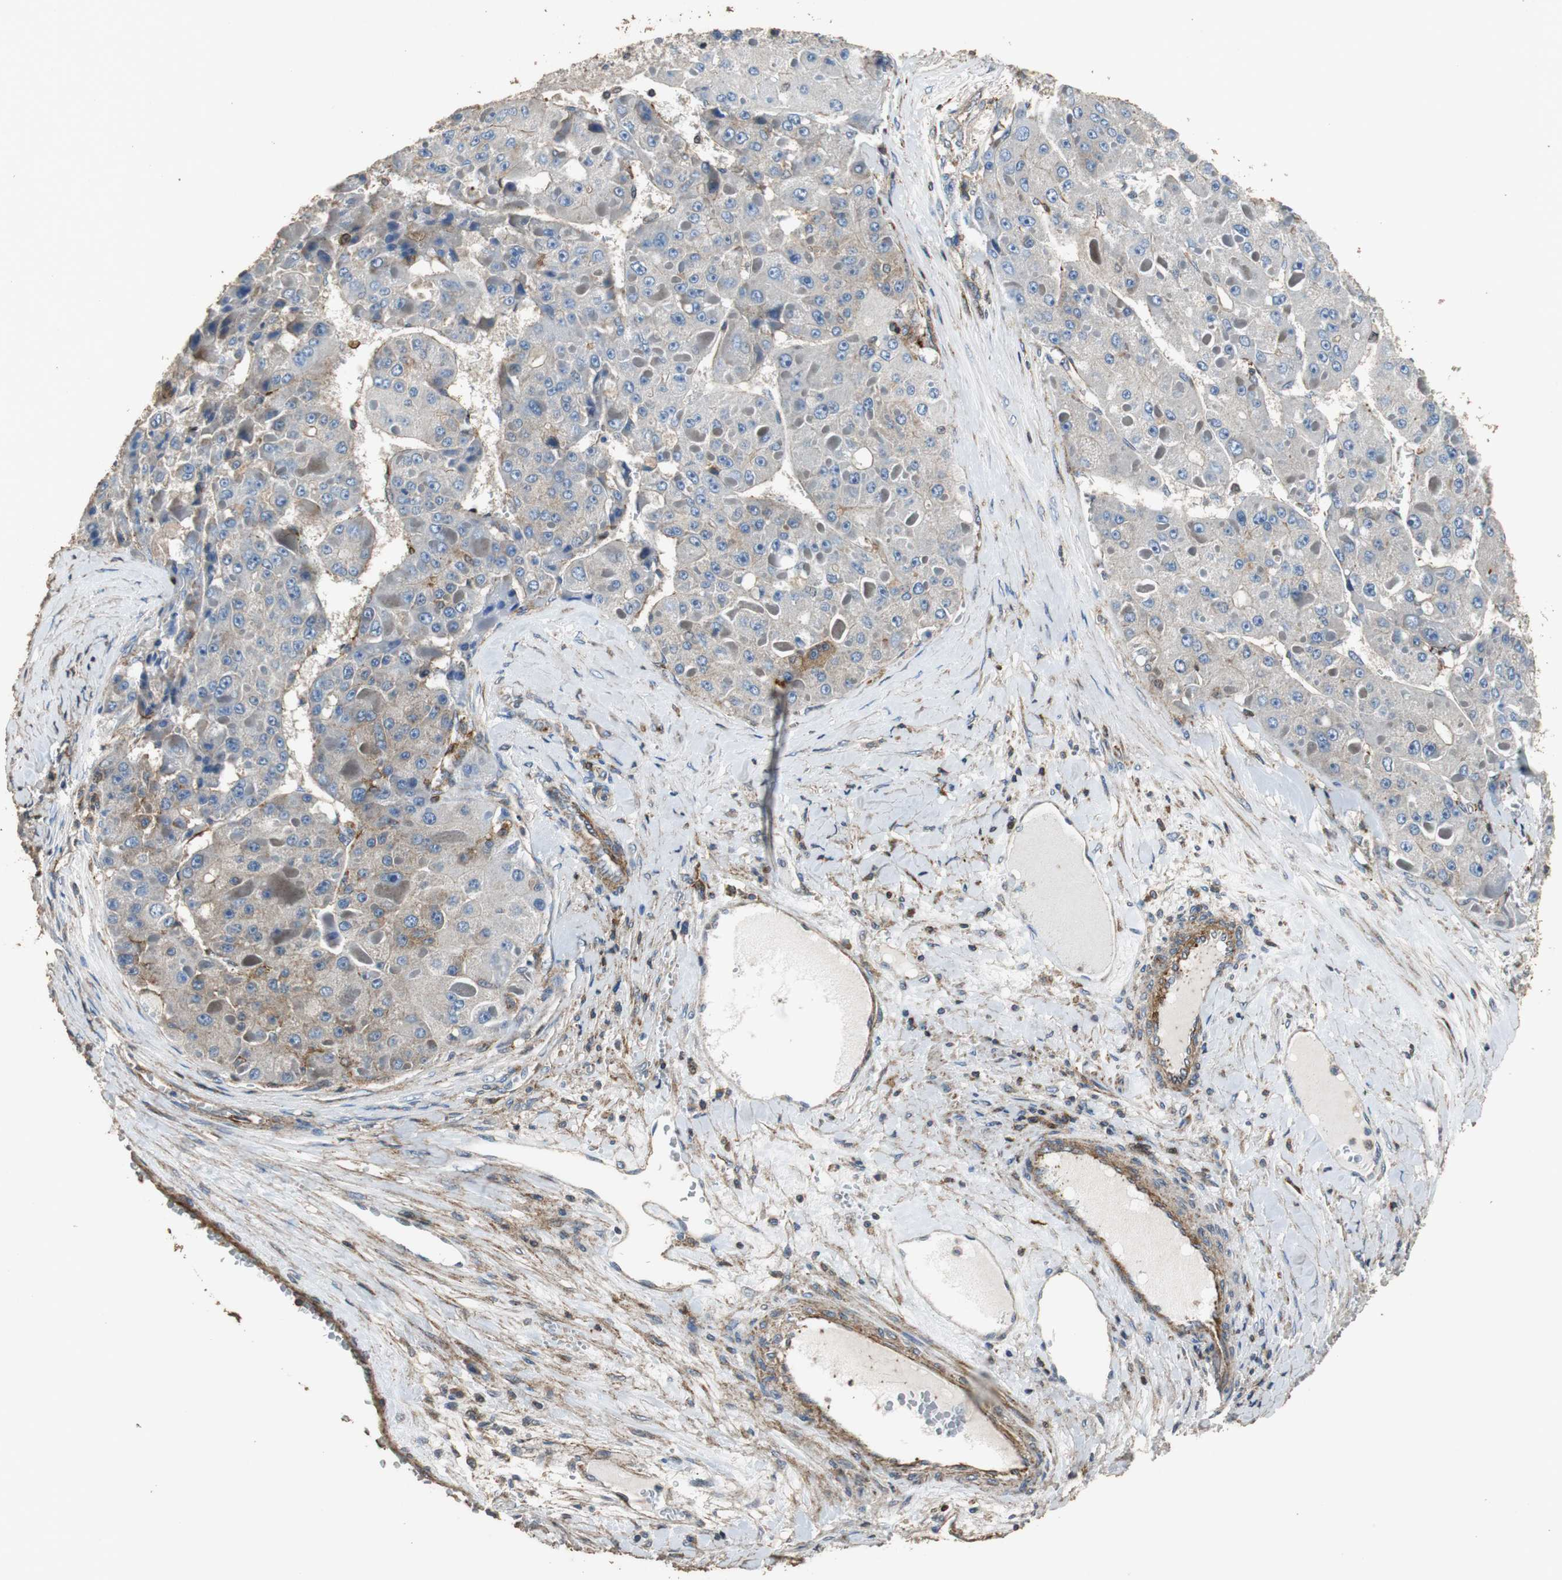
{"staining": {"intensity": "negative", "quantity": "none", "location": "none"}, "tissue": "liver cancer", "cell_type": "Tumor cells", "image_type": "cancer", "snomed": [{"axis": "morphology", "description": "Carcinoma, Hepatocellular, NOS"}, {"axis": "topography", "description": "Liver"}], "caption": "Protein analysis of liver cancer demonstrates no significant expression in tumor cells.", "gene": "PRKRA", "patient": {"sex": "female", "age": 73}}